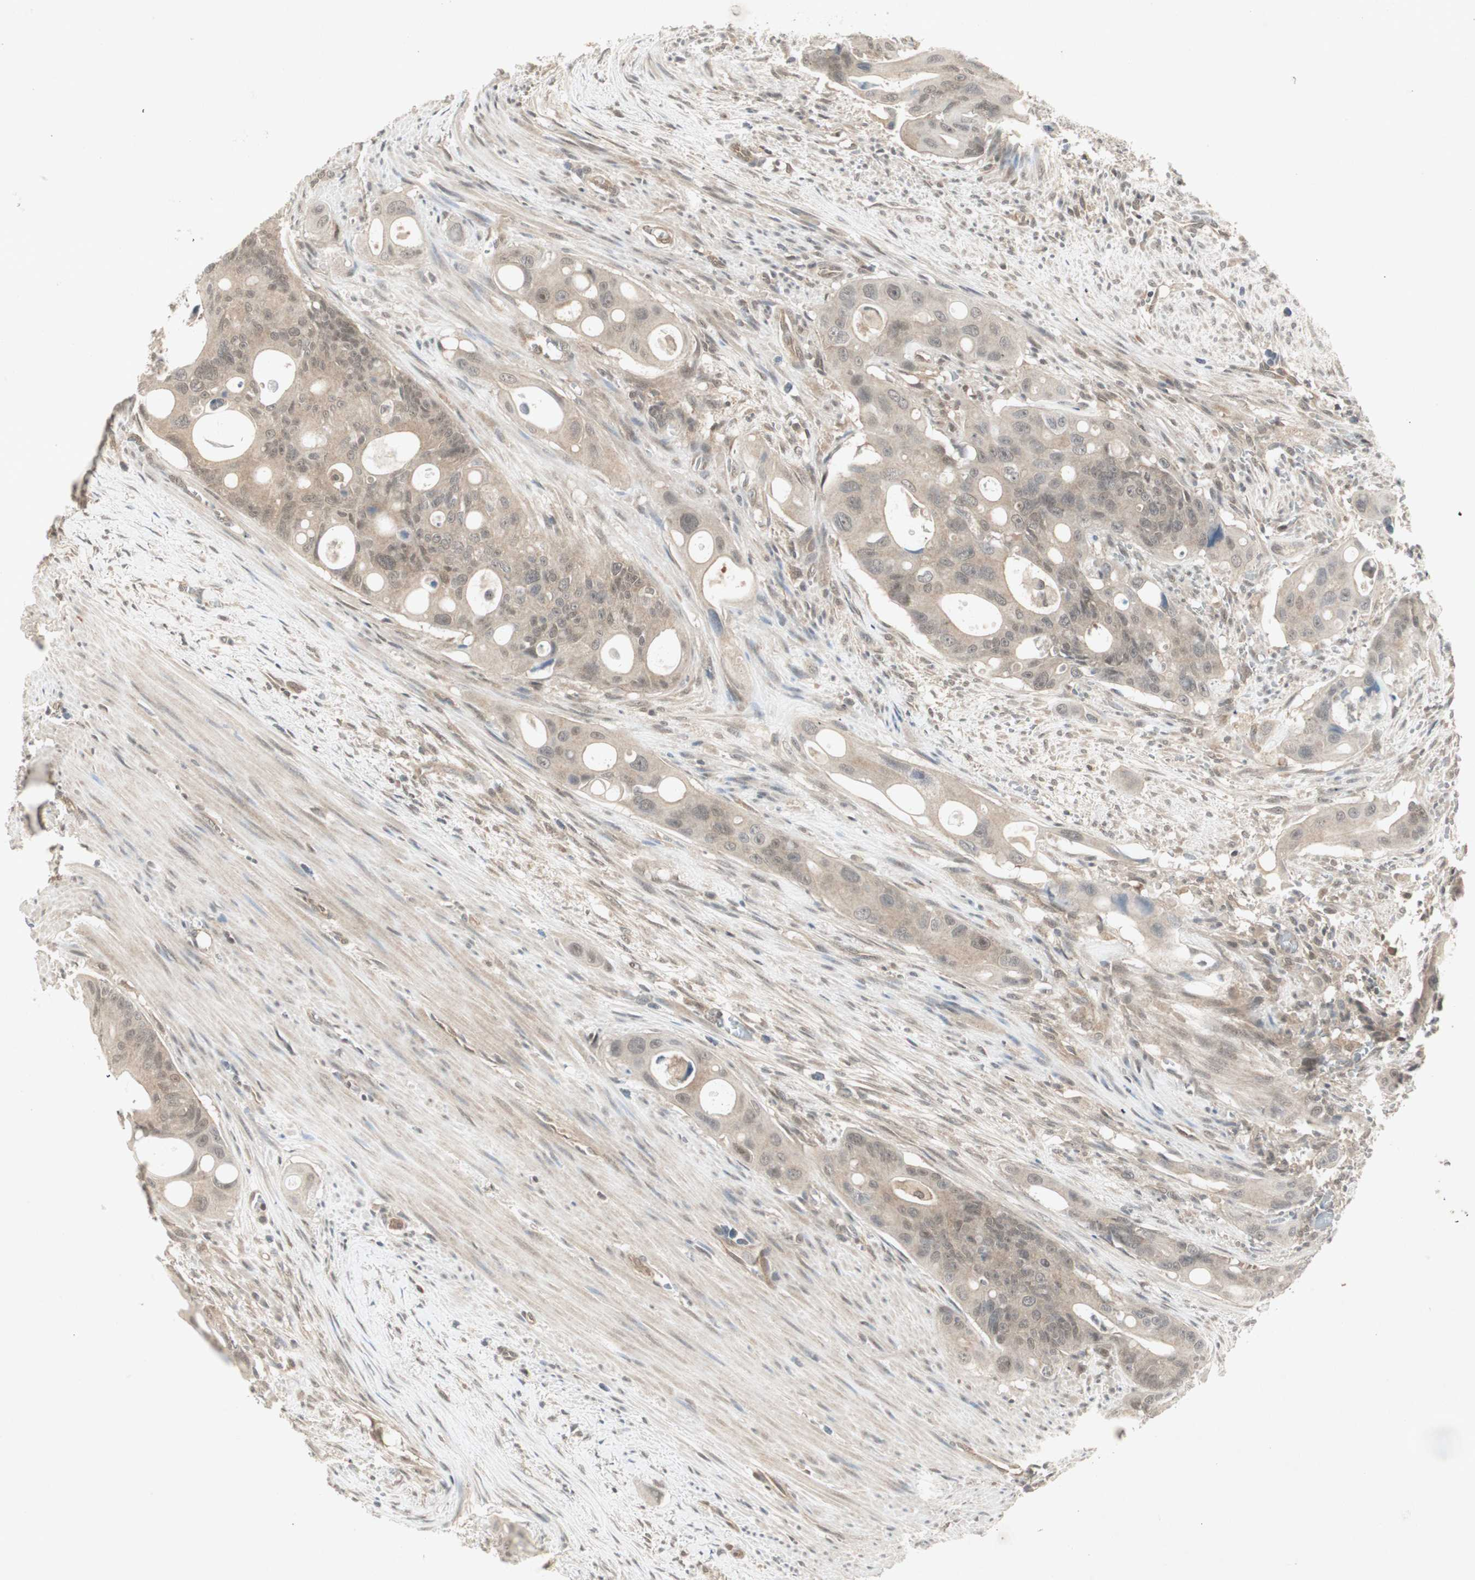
{"staining": {"intensity": "weak", "quantity": "25%-75%", "location": "cytoplasmic/membranous"}, "tissue": "colorectal cancer", "cell_type": "Tumor cells", "image_type": "cancer", "snomed": [{"axis": "morphology", "description": "Adenocarcinoma, NOS"}, {"axis": "topography", "description": "Colon"}], "caption": "The immunohistochemical stain highlights weak cytoplasmic/membranous staining in tumor cells of colorectal cancer (adenocarcinoma) tissue.", "gene": "PTPA", "patient": {"sex": "female", "age": 57}}